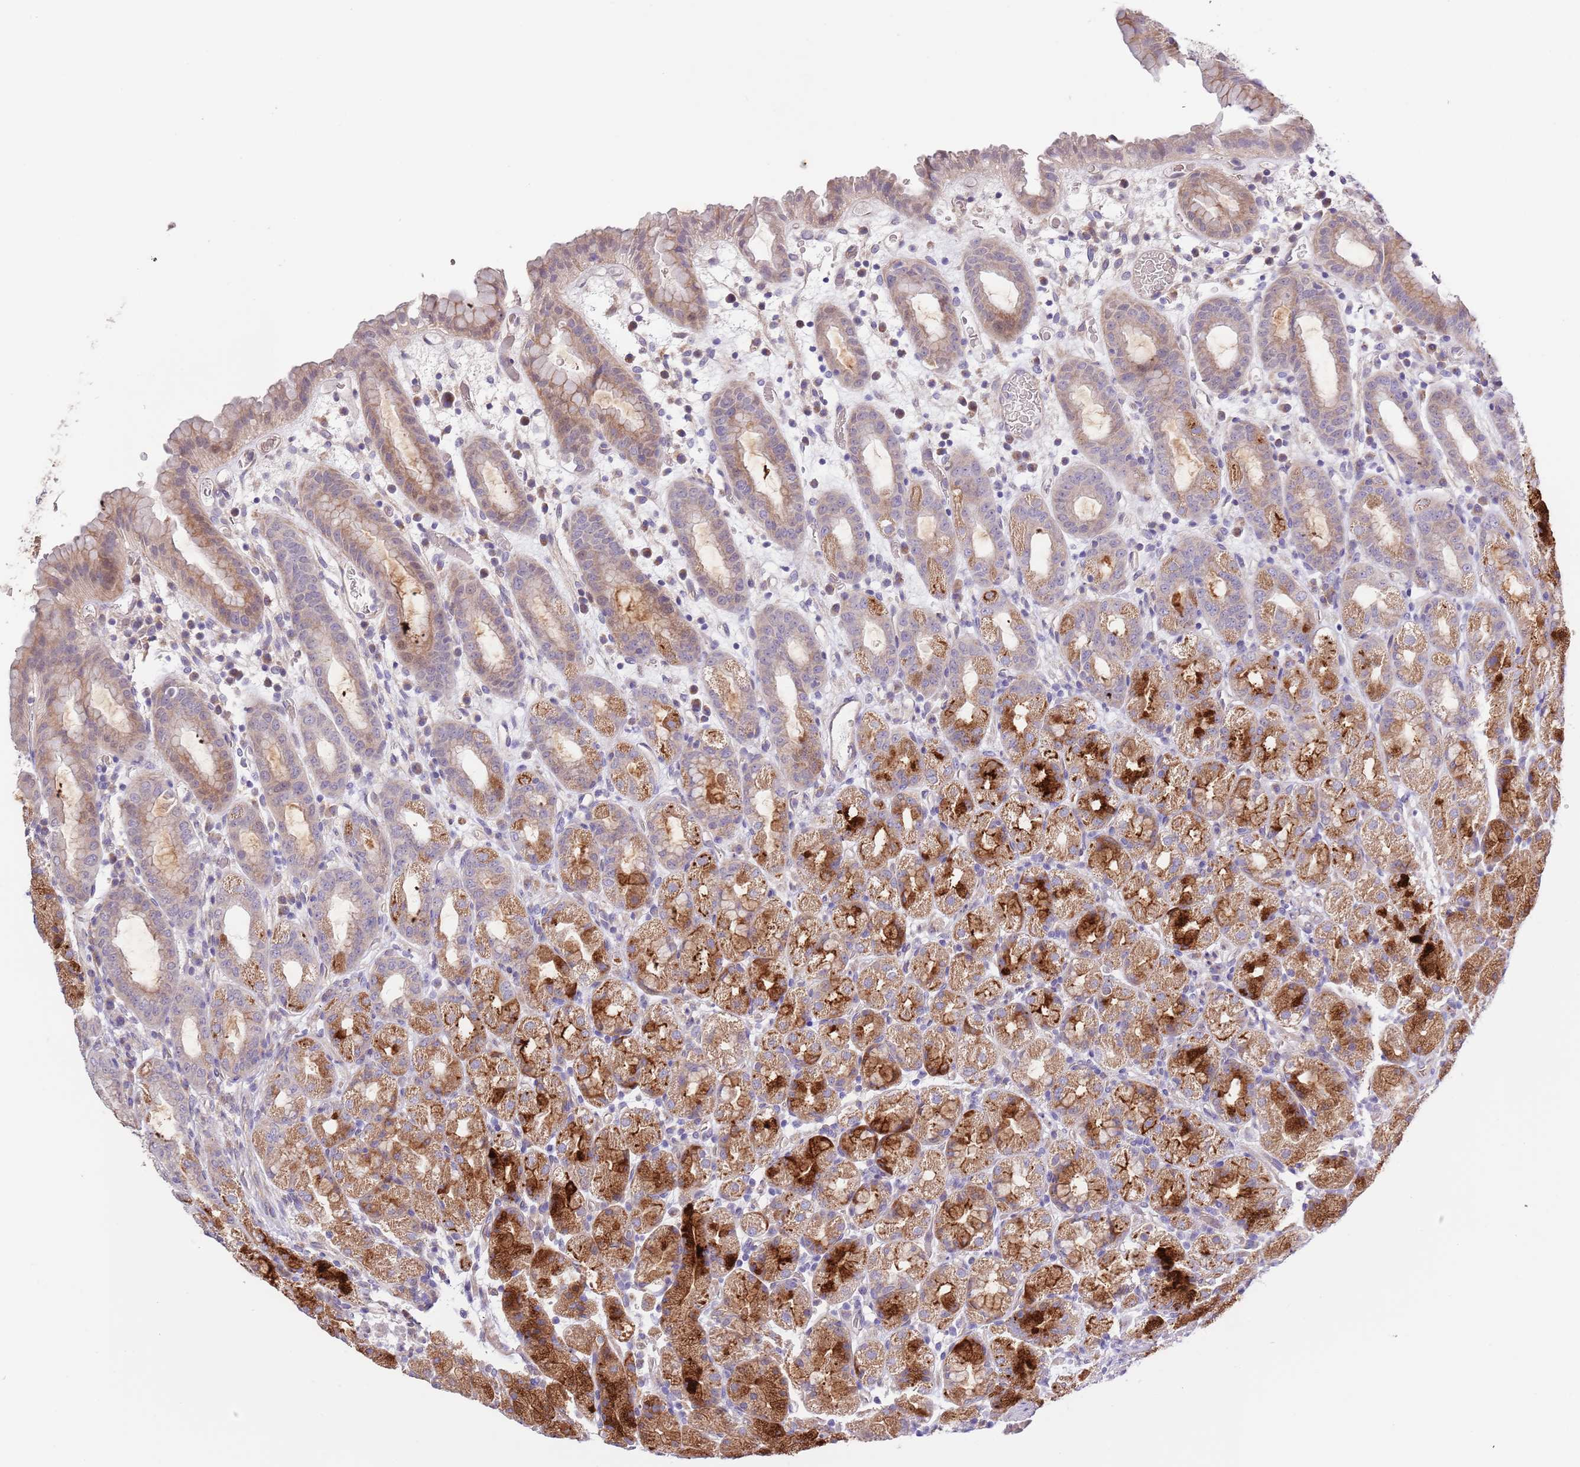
{"staining": {"intensity": "strong", "quantity": "25%-75%", "location": "cytoplasmic/membranous"}, "tissue": "stomach", "cell_type": "Glandular cells", "image_type": "normal", "snomed": [{"axis": "morphology", "description": "Normal tissue, NOS"}, {"axis": "topography", "description": "Stomach, upper"}, {"axis": "topography", "description": "Stomach, lower"}, {"axis": "topography", "description": "Small intestine"}], "caption": "Protein staining shows strong cytoplasmic/membranous positivity in approximately 25%-75% of glandular cells in normal stomach. (DAB IHC with brightfield microscopy, high magnification).", "gene": "LIPJ", "patient": {"sex": "male", "age": 68}}